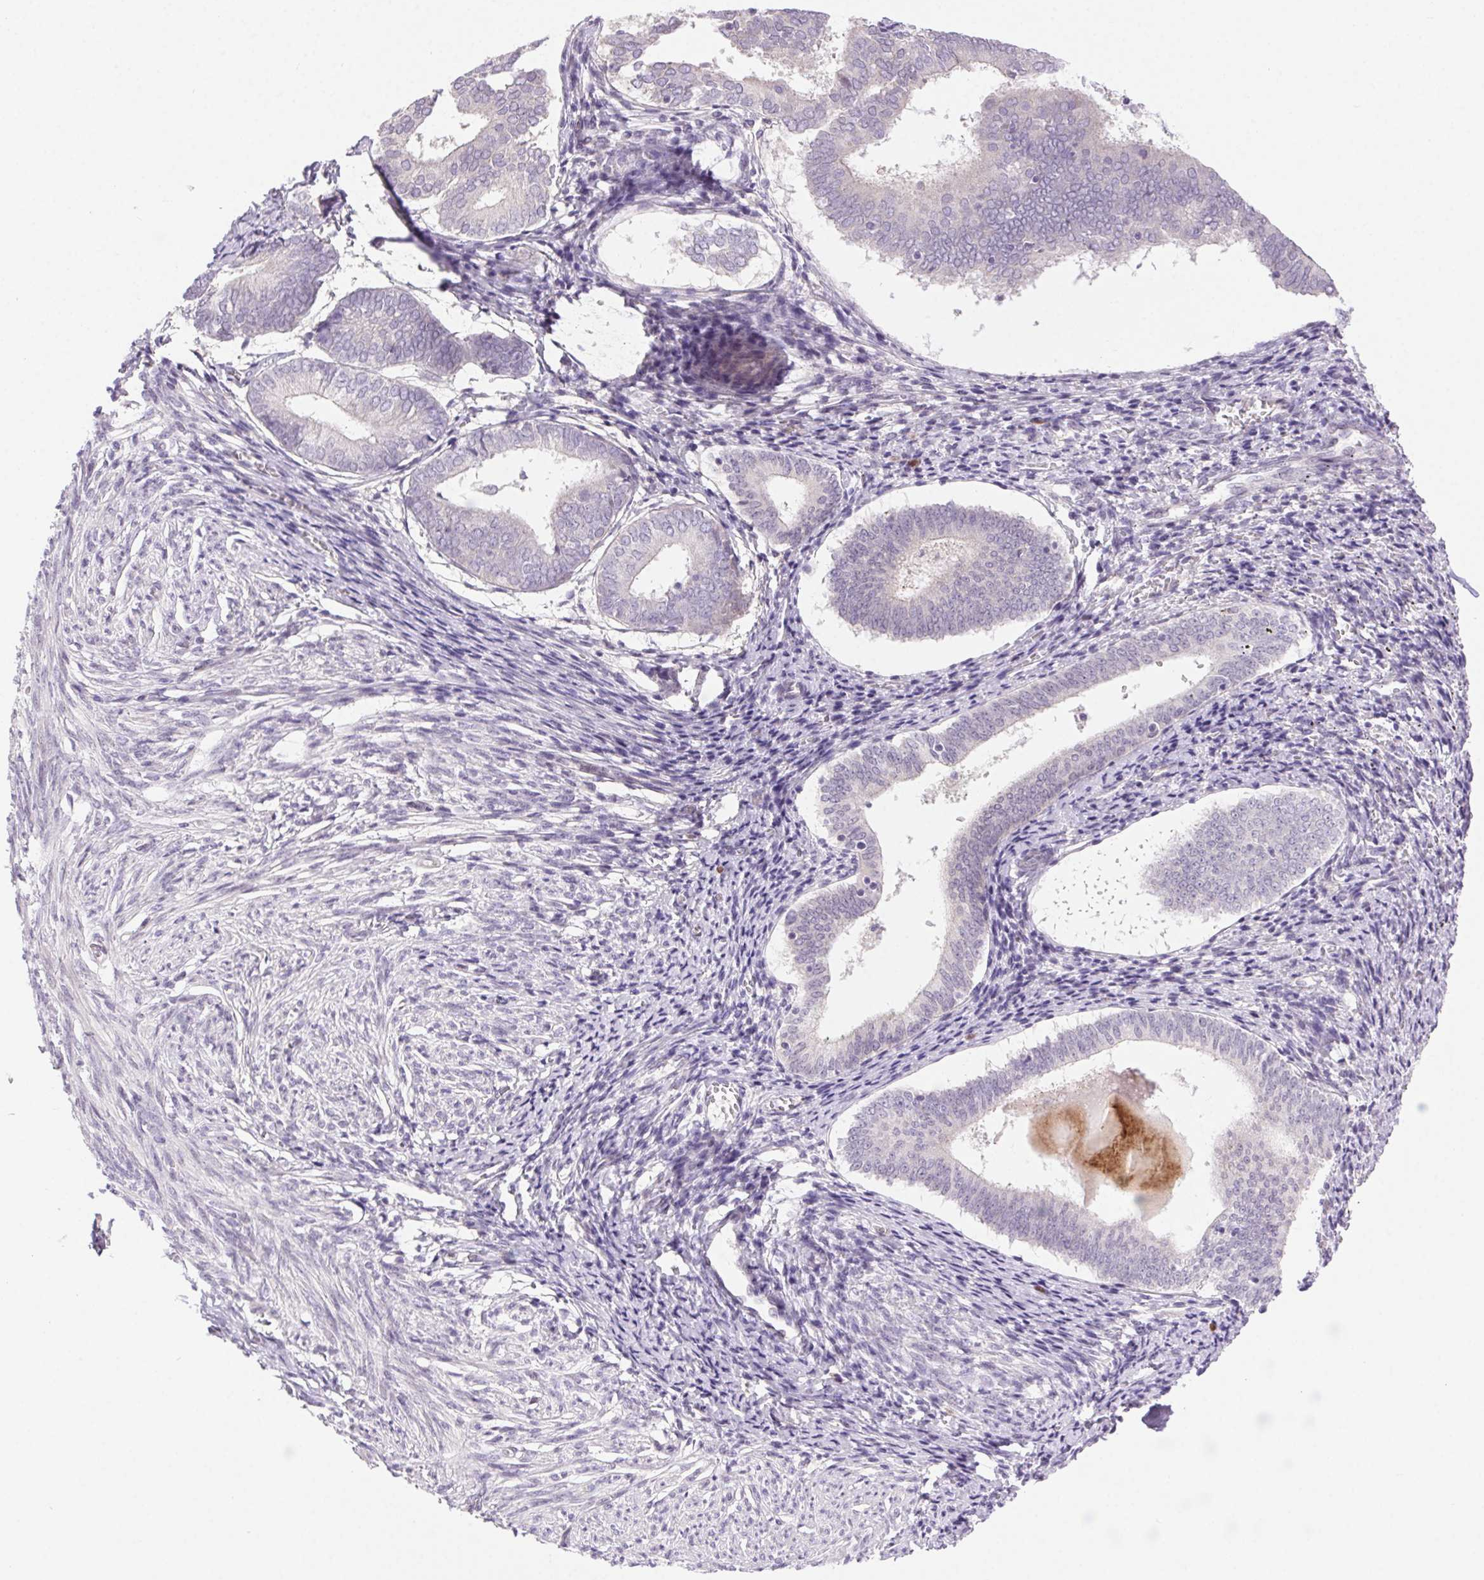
{"staining": {"intensity": "negative", "quantity": "none", "location": "none"}, "tissue": "endometrium", "cell_type": "Cells in endometrial stroma", "image_type": "normal", "snomed": [{"axis": "morphology", "description": "Normal tissue, NOS"}, {"axis": "topography", "description": "Endometrium"}], "caption": "This histopathology image is of unremarkable endometrium stained with immunohistochemistry to label a protein in brown with the nuclei are counter-stained blue. There is no positivity in cells in endometrial stroma. (DAB (3,3'-diaminobenzidine) IHC with hematoxylin counter stain).", "gene": "SYT11", "patient": {"sex": "female", "age": 50}}